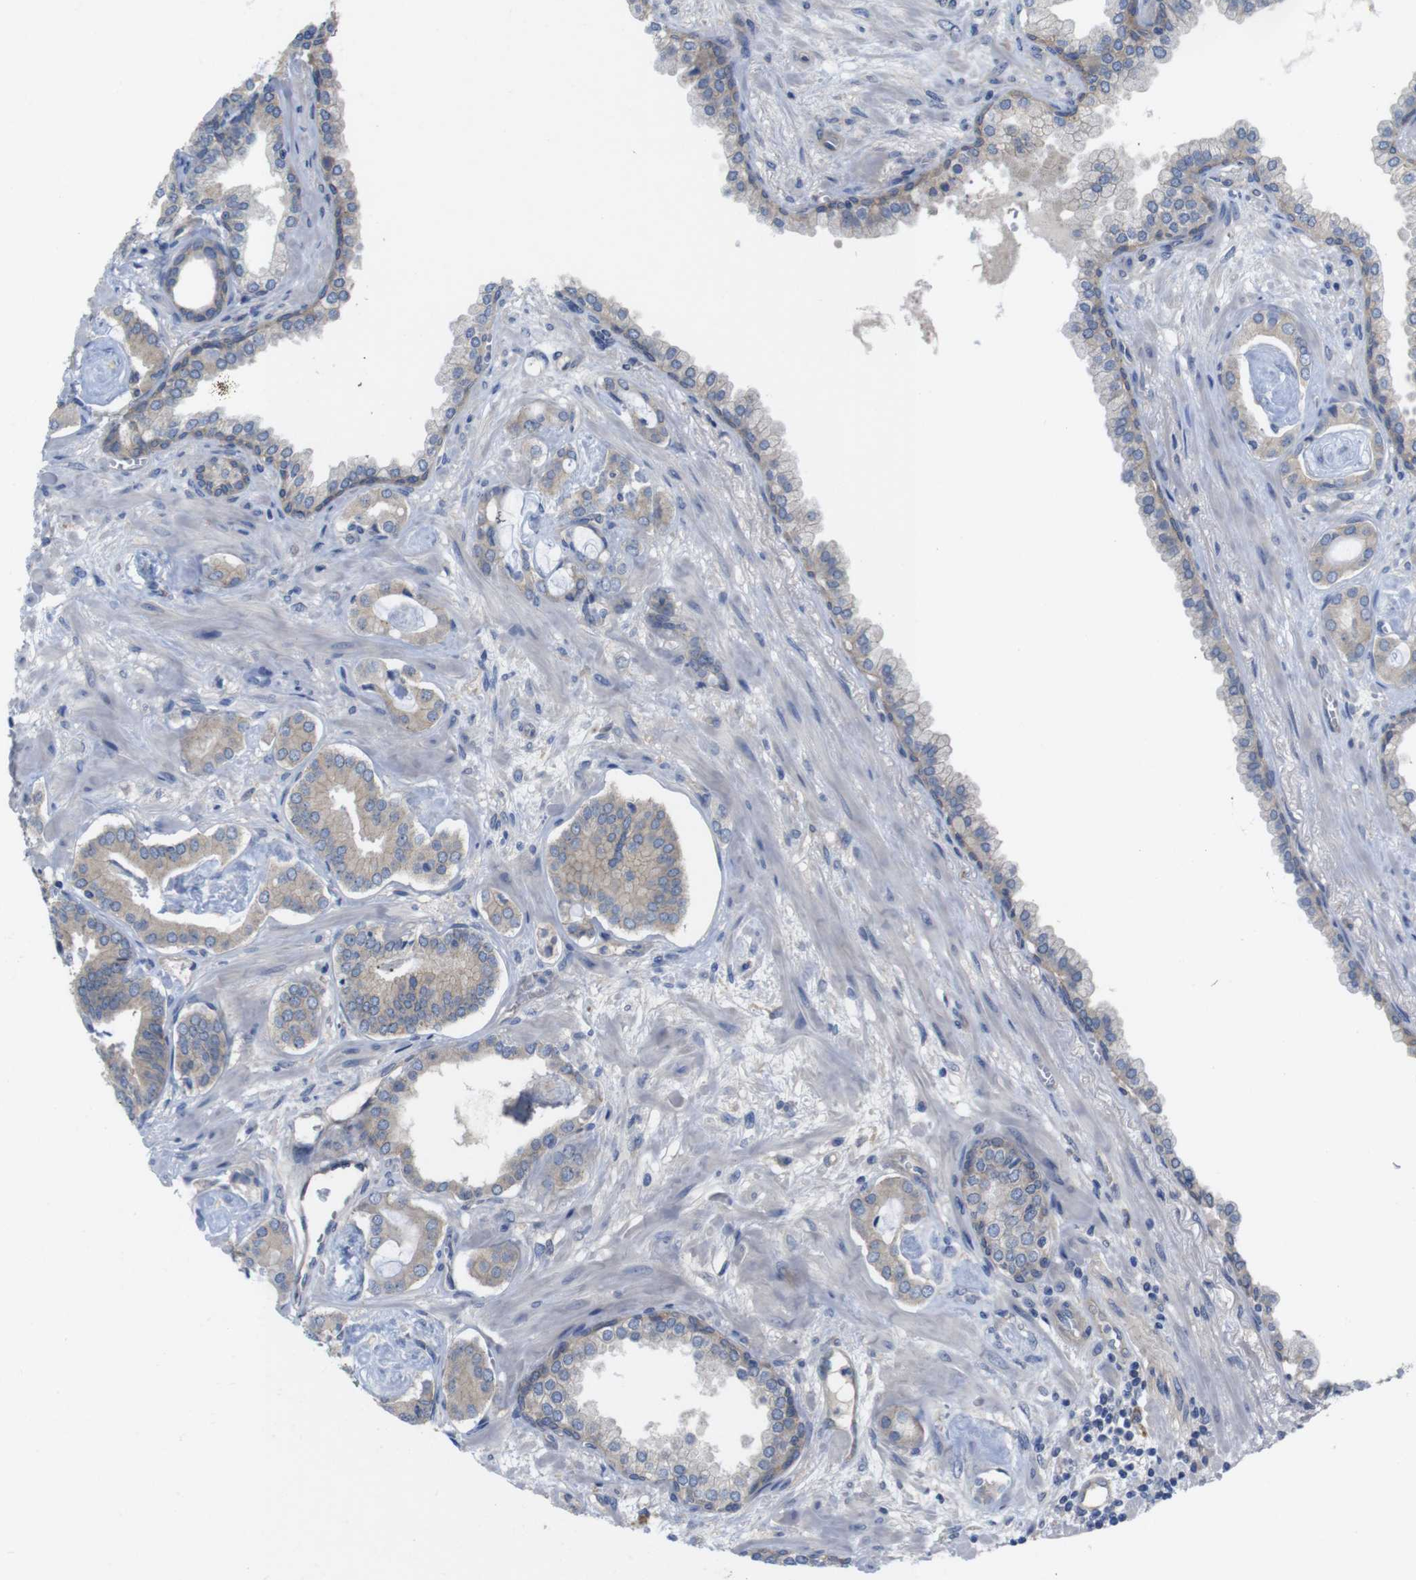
{"staining": {"intensity": "weak", "quantity": ">75%", "location": "cytoplasmic/membranous"}, "tissue": "prostate cancer", "cell_type": "Tumor cells", "image_type": "cancer", "snomed": [{"axis": "morphology", "description": "Adenocarcinoma, Low grade"}, {"axis": "topography", "description": "Prostate"}], "caption": "A high-resolution photomicrograph shows IHC staining of adenocarcinoma (low-grade) (prostate), which exhibits weak cytoplasmic/membranous positivity in about >75% of tumor cells. (Stains: DAB (3,3'-diaminobenzidine) in brown, nuclei in blue, Microscopy: brightfield microscopy at high magnification).", "gene": "KIDINS220", "patient": {"sex": "male", "age": 53}}